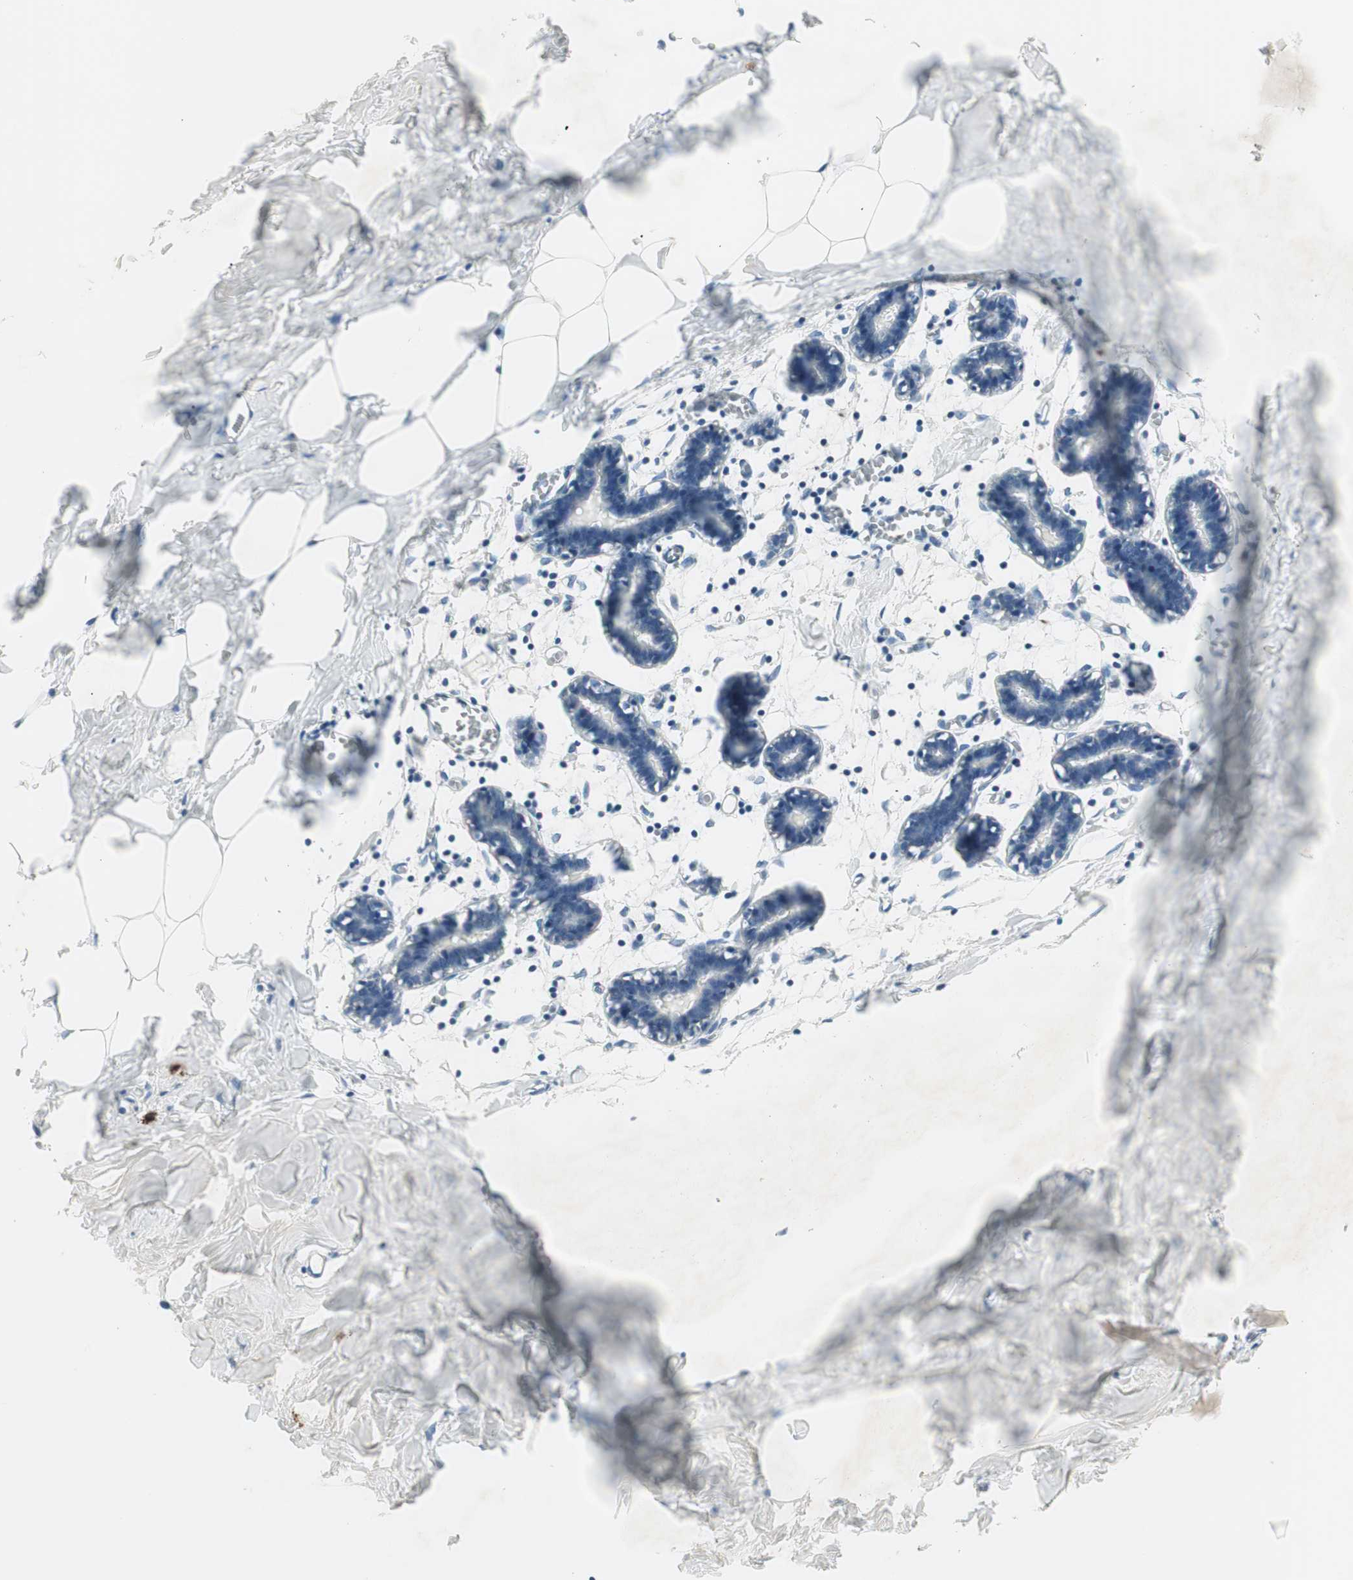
{"staining": {"intensity": "negative", "quantity": "none", "location": "none"}, "tissue": "breast", "cell_type": "Adipocytes", "image_type": "normal", "snomed": [{"axis": "morphology", "description": "Normal tissue, NOS"}, {"axis": "topography", "description": "Breast"}], "caption": "Protein analysis of unremarkable breast reveals no significant staining in adipocytes. The staining was performed using DAB (3,3'-diaminobenzidine) to visualize the protein expression in brown, while the nuclei were stained in blue with hematoxylin (Magnification: 20x).", "gene": "MAPRE3", "patient": {"sex": "female", "age": 27}}